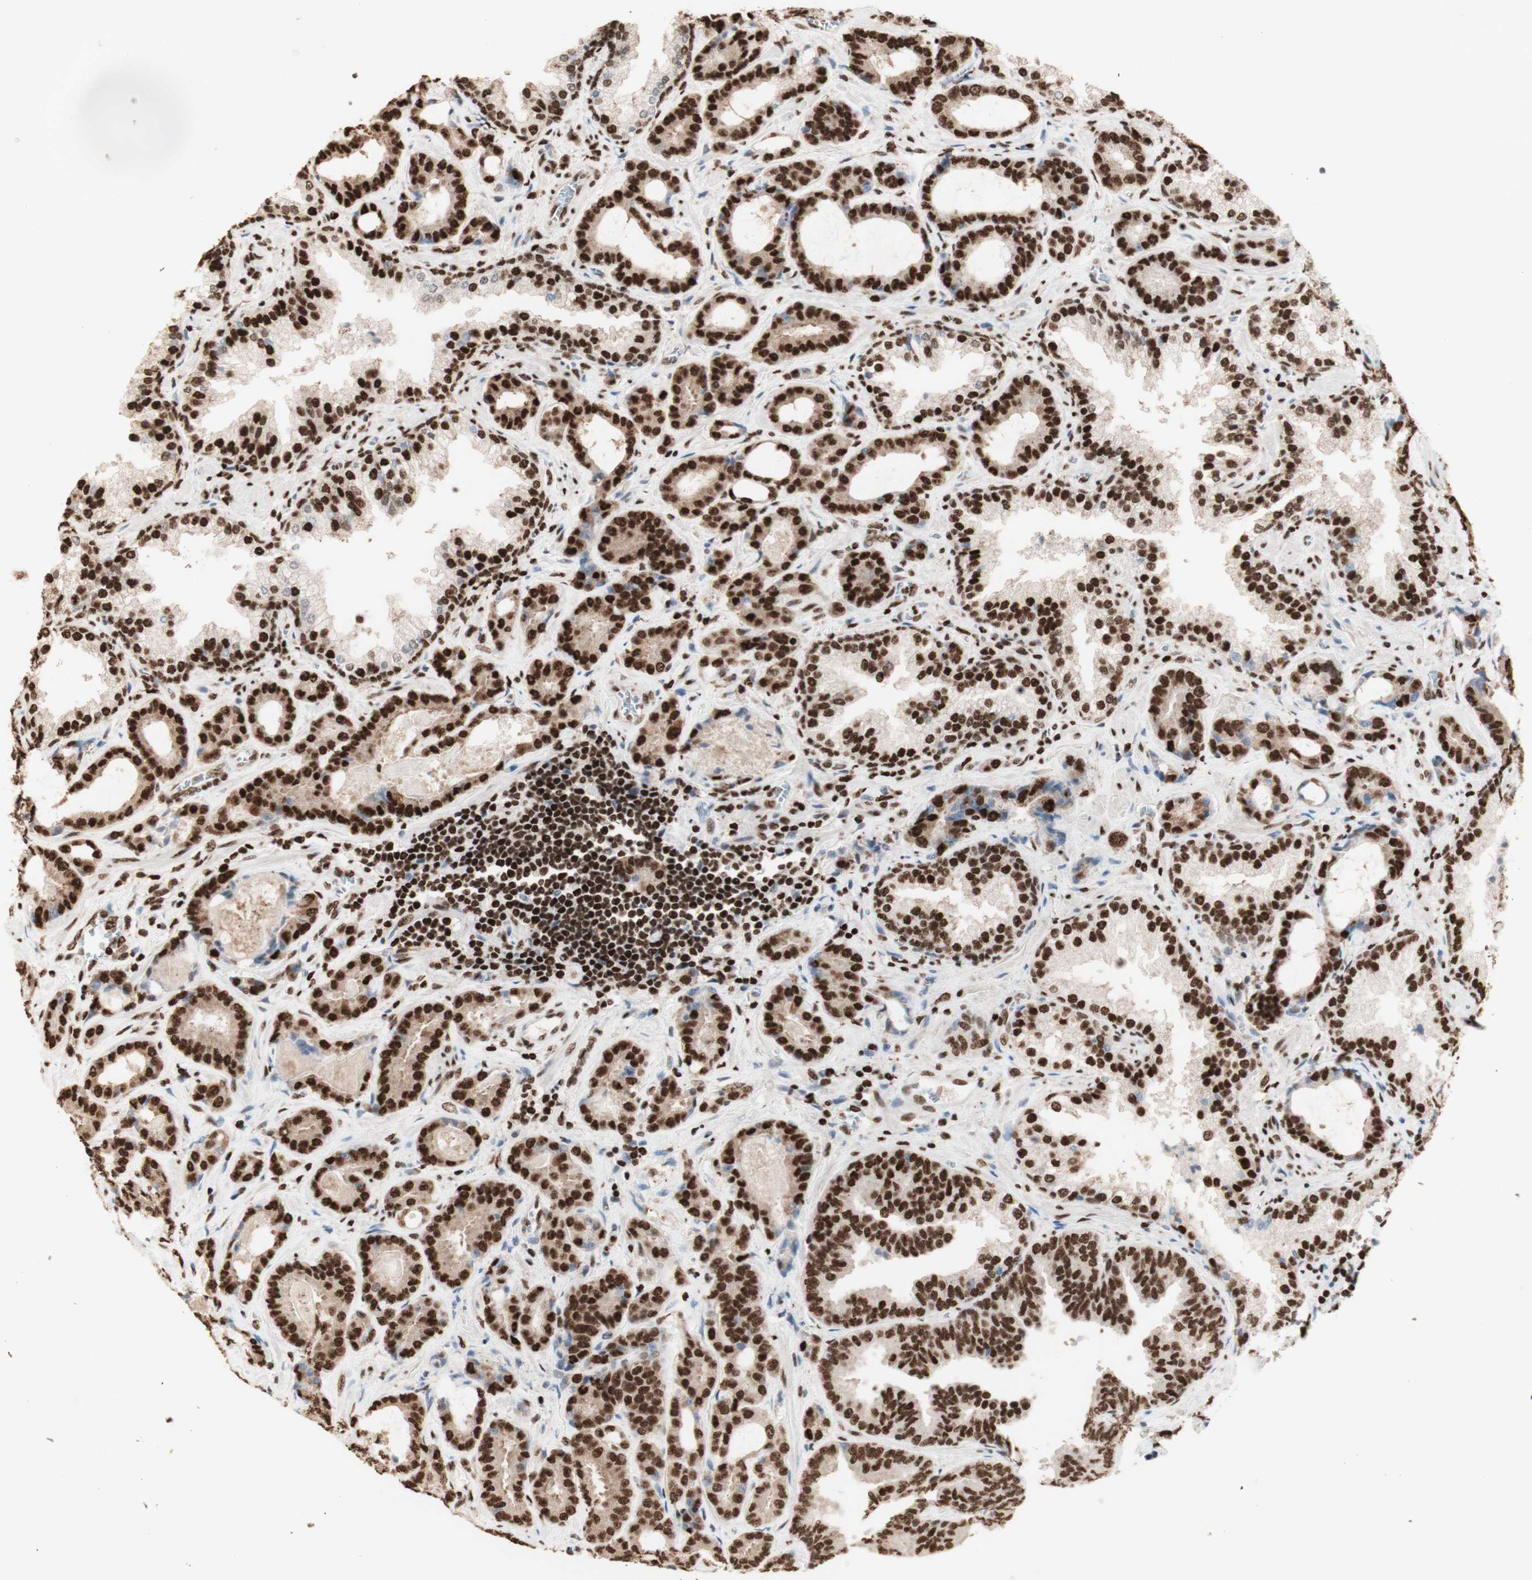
{"staining": {"intensity": "strong", "quantity": ">75%", "location": "cytoplasmic/membranous,nuclear"}, "tissue": "prostate cancer", "cell_type": "Tumor cells", "image_type": "cancer", "snomed": [{"axis": "morphology", "description": "Adenocarcinoma, Low grade"}, {"axis": "topography", "description": "Prostate"}], "caption": "The image exhibits a brown stain indicating the presence of a protein in the cytoplasmic/membranous and nuclear of tumor cells in prostate adenocarcinoma (low-grade).", "gene": "HNRNPA2B1", "patient": {"sex": "male", "age": 60}}